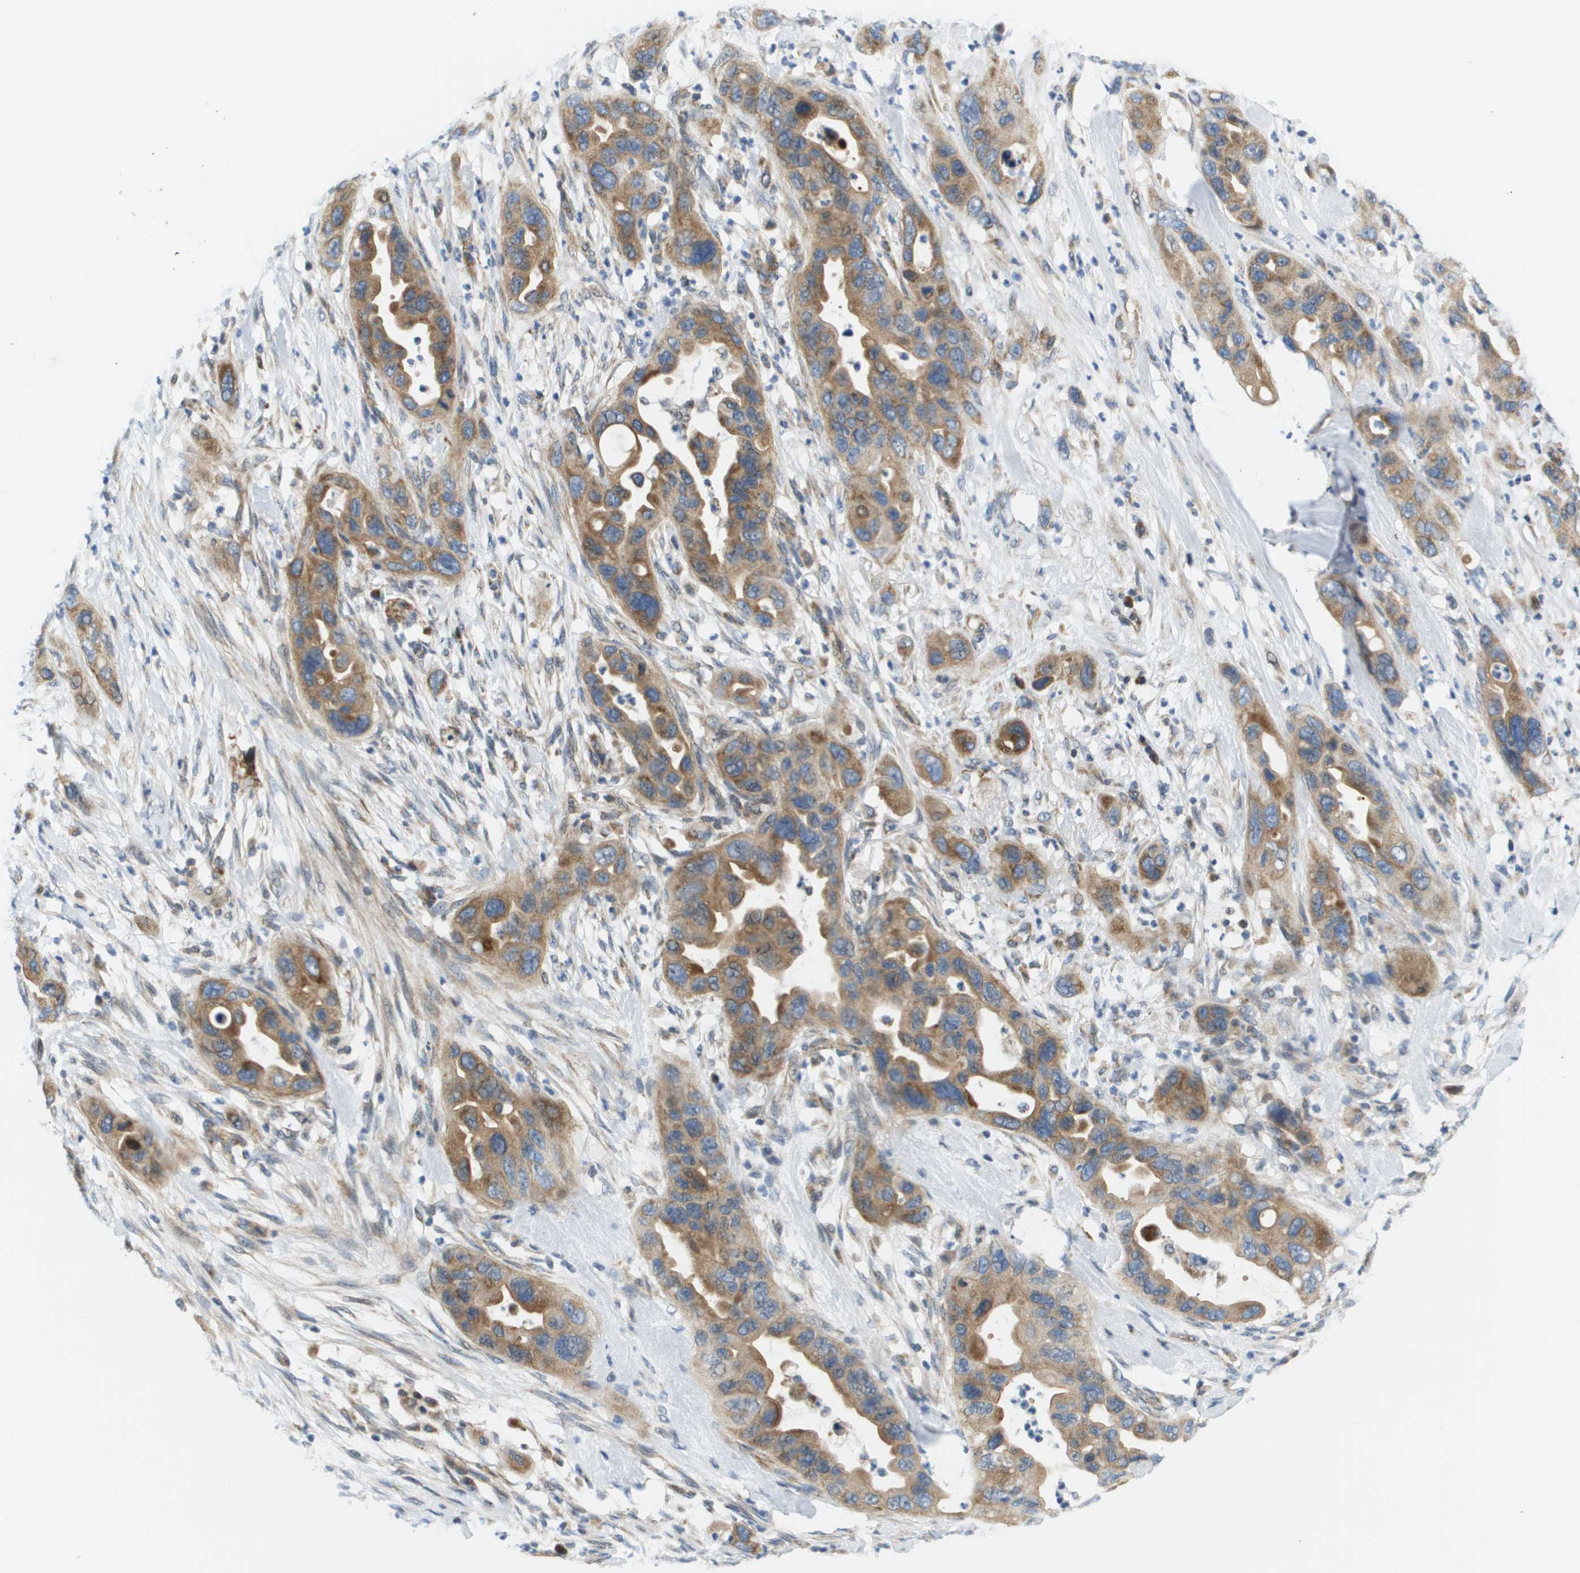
{"staining": {"intensity": "moderate", "quantity": ">75%", "location": "cytoplasmic/membranous"}, "tissue": "pancreatic cancer", "cell_type": "Tumor cells", "image_type": "cancer", "snomed": [{"axis": "morphology", "description": "Adenocarcinoma, NOS"}, {"axis": "topography", "description": "Pancreas"}], "caption": "Approximately >75% of tumor cells in human pancreatic cancer (adenocarcinoma) show moderate cytoplasmic/membranous protein staining as visualized by brown immunohistochemical staining.", "gene": "KRT23", "patient": {"sex": "female", "age": 71}}